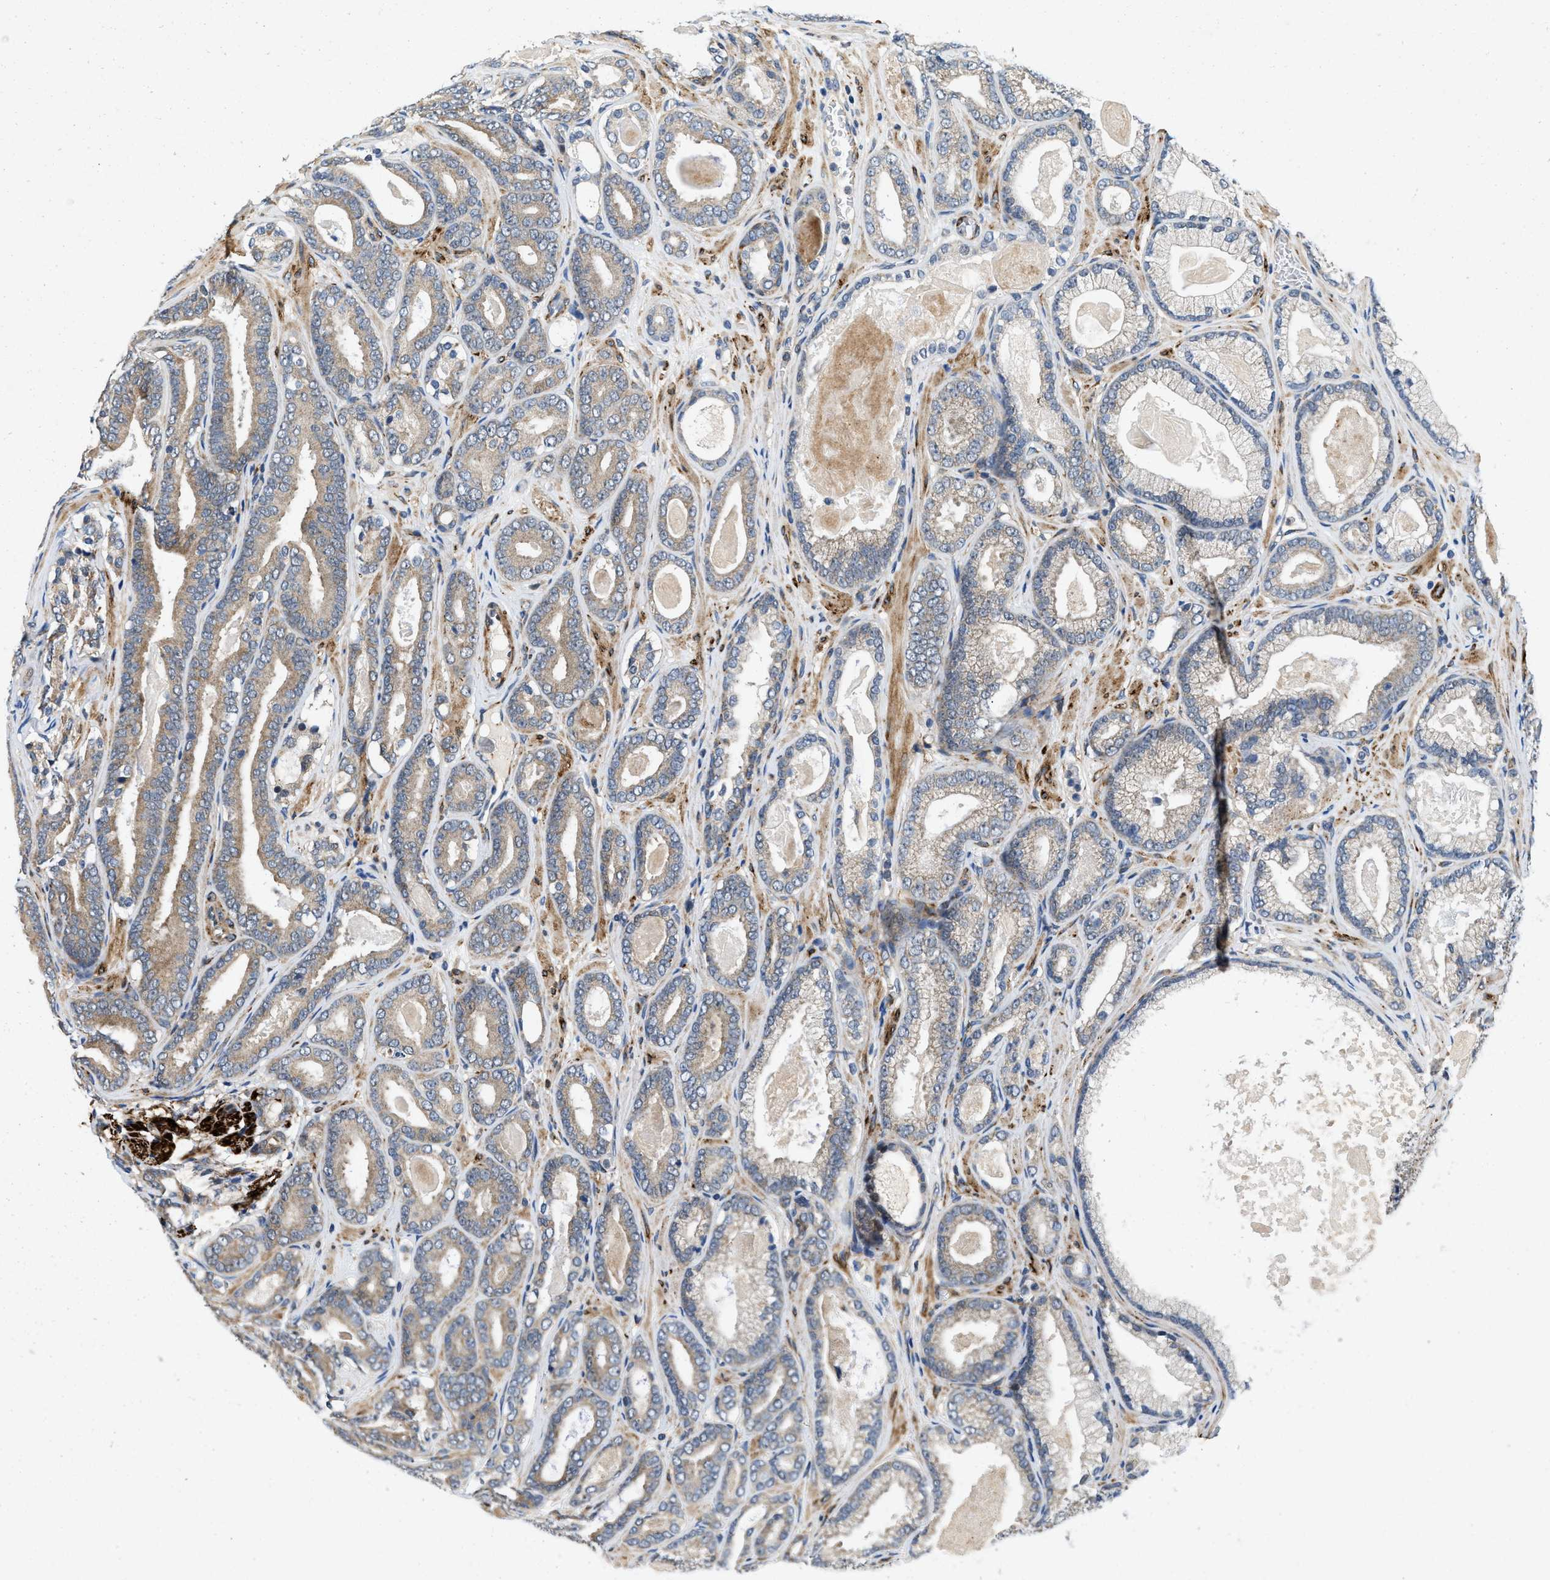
{"staining": {"intensity": "weak", "quantity": "25%-75%", "location": "cytoplasmic/membranous"}, "tissue": "prostate cancer", "cell_type": "Tumor cells", "image_type": "cancer", "snomed": [{"axis": "morphology", "description": "Adenocarcinoma, High grade"}, {"axis": "topography", "description": "Prostate"}], "caption": "Protein analysis of prostate adenocarcinoma (high-grade) tissue demonstrates weak cytoplasmic/membranous expression in about 25%-75% of tumor cells. (DAB IHC with brightfield microscopy, high magnification).", "gene": "ZNF599", "patient": {"sex": "male", "age": 60}}